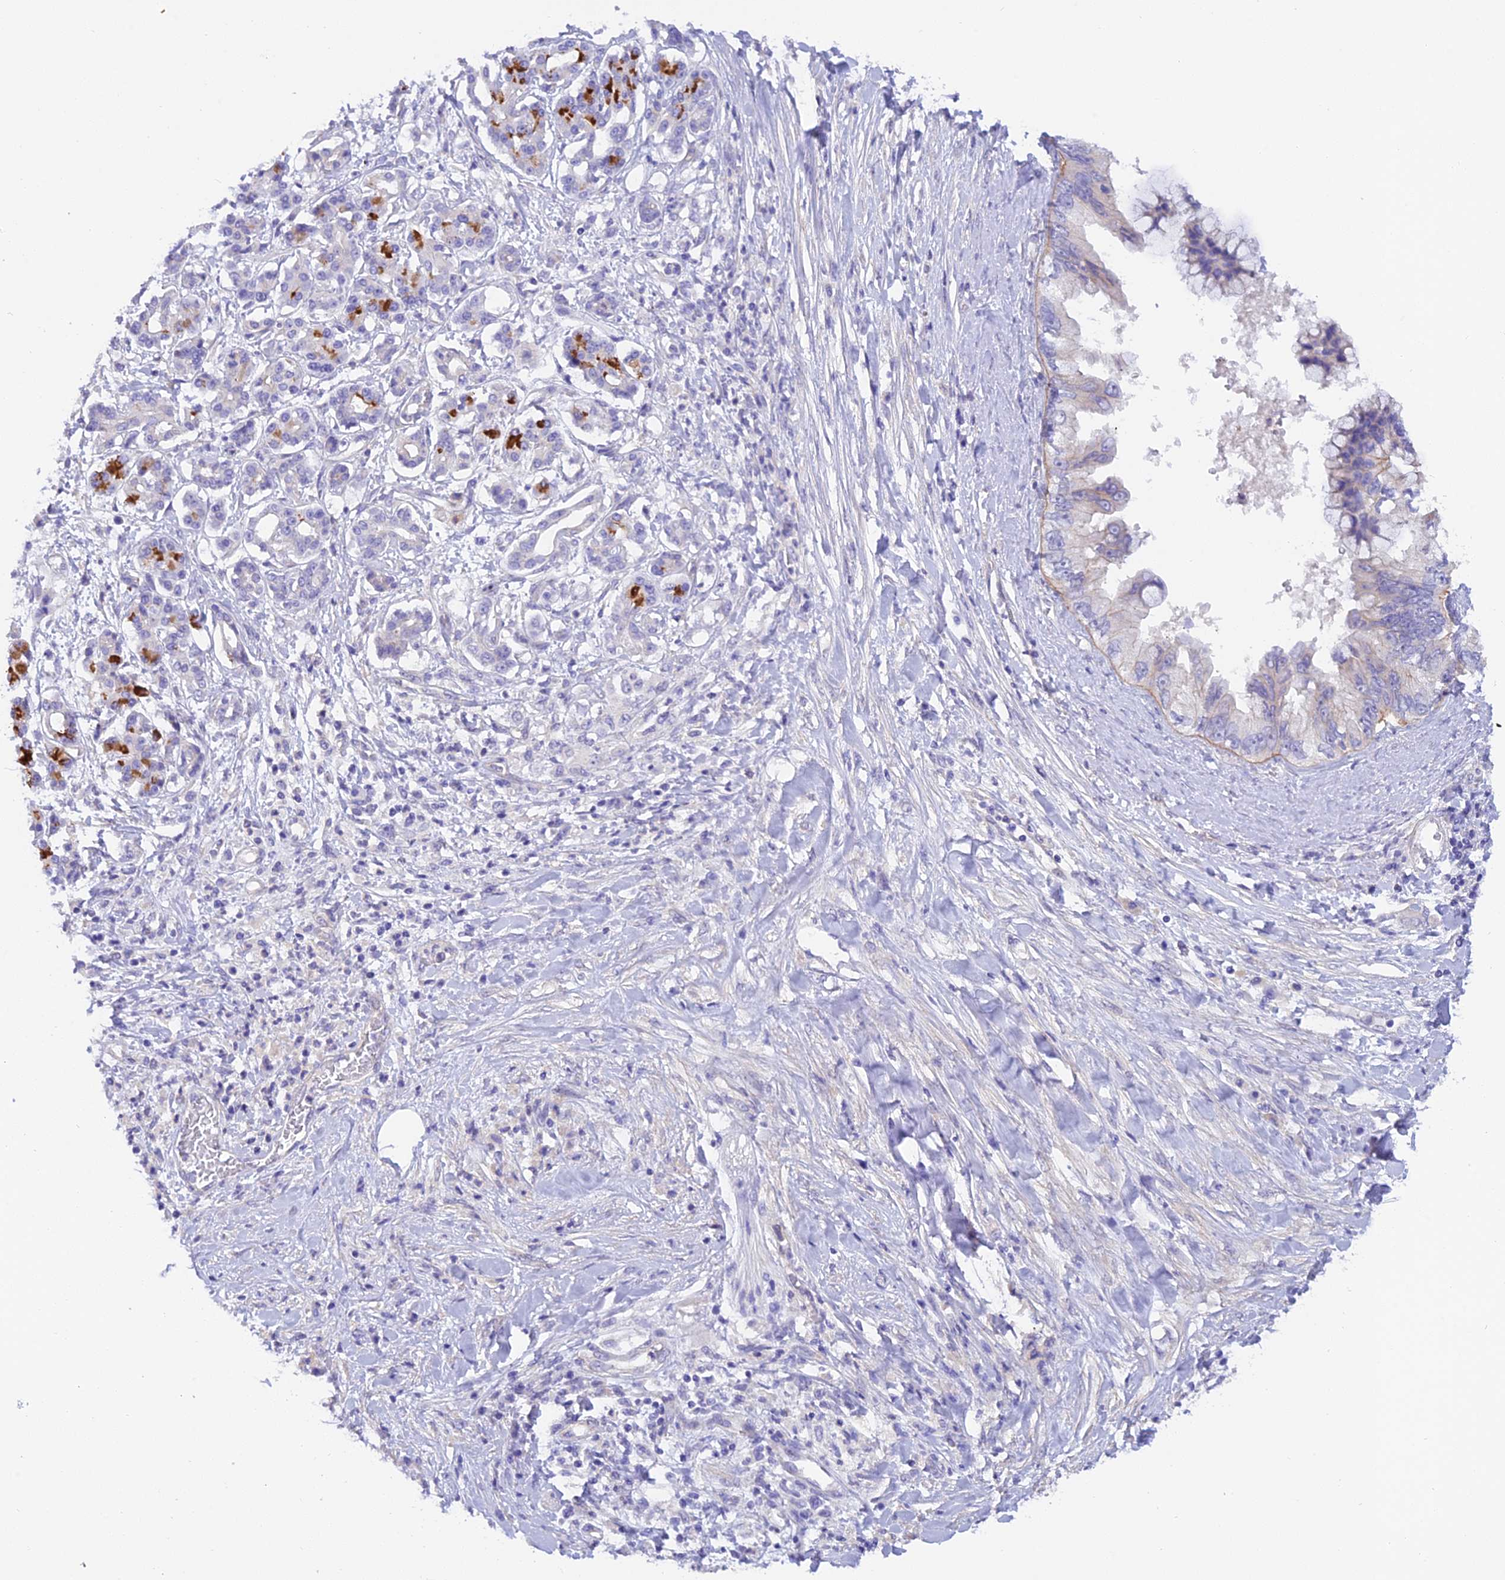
{"staining": {"intensity": "negative", "quantity": "none", "location": "none"}, "tissue": "pancreatic cancer", "cell_type": "Tumor cells", "image_type": "cancer", "snomed": [{"axis": "morphology", "description": "Adenocarcinoma, NOS"}, {"axis": "topography", "description": "Pancreas"}], "caption": "The histopathology image demonstrates no significant positivity in tumor cells of pancreatic adenocarcinoma.", "gene": "C17orf67", "patient": {"sex": "female", "age": 56}}